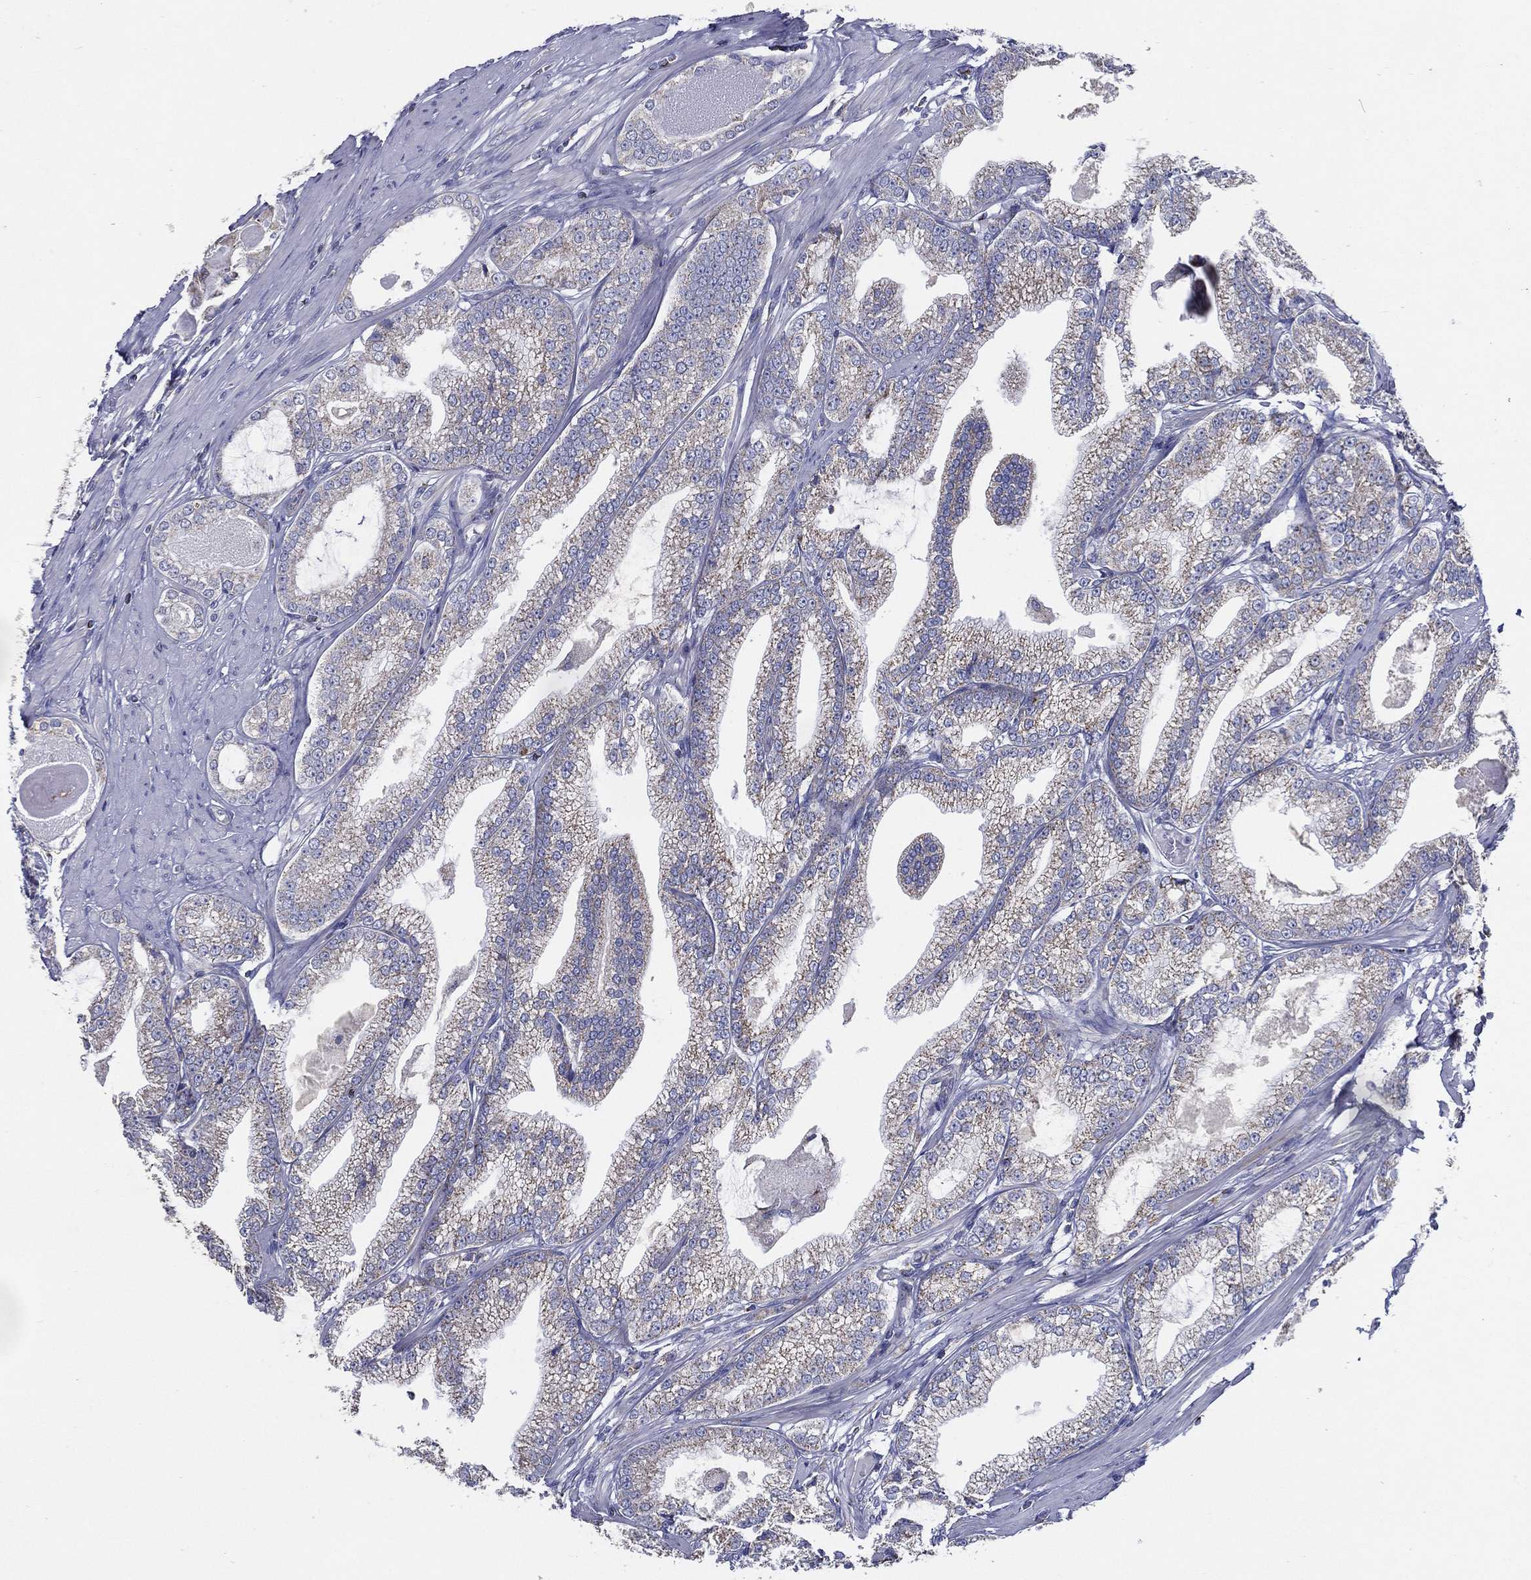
{"staining": {"intensity": "negative", "quantity": "none", "location": "none"}, "tissue": "prostate cancer", "cell_type": "Tumor cells", "image_type": "cancer", "snomed": [{"axis": "morphology", "description": "Adenocarcinoma, High grade"}, {"axis": "topography", "description": "Prostate and seminal vesicle, NOS"}], "caption": "Prostate adenocarcinoma (high-grade) was stained to show a protein in brown. There is no significant positivity in tumor cells. (DAB IHC, high magnification).", "gene": "SFXN1", "patient": {"sex": "male", "age": 62}}